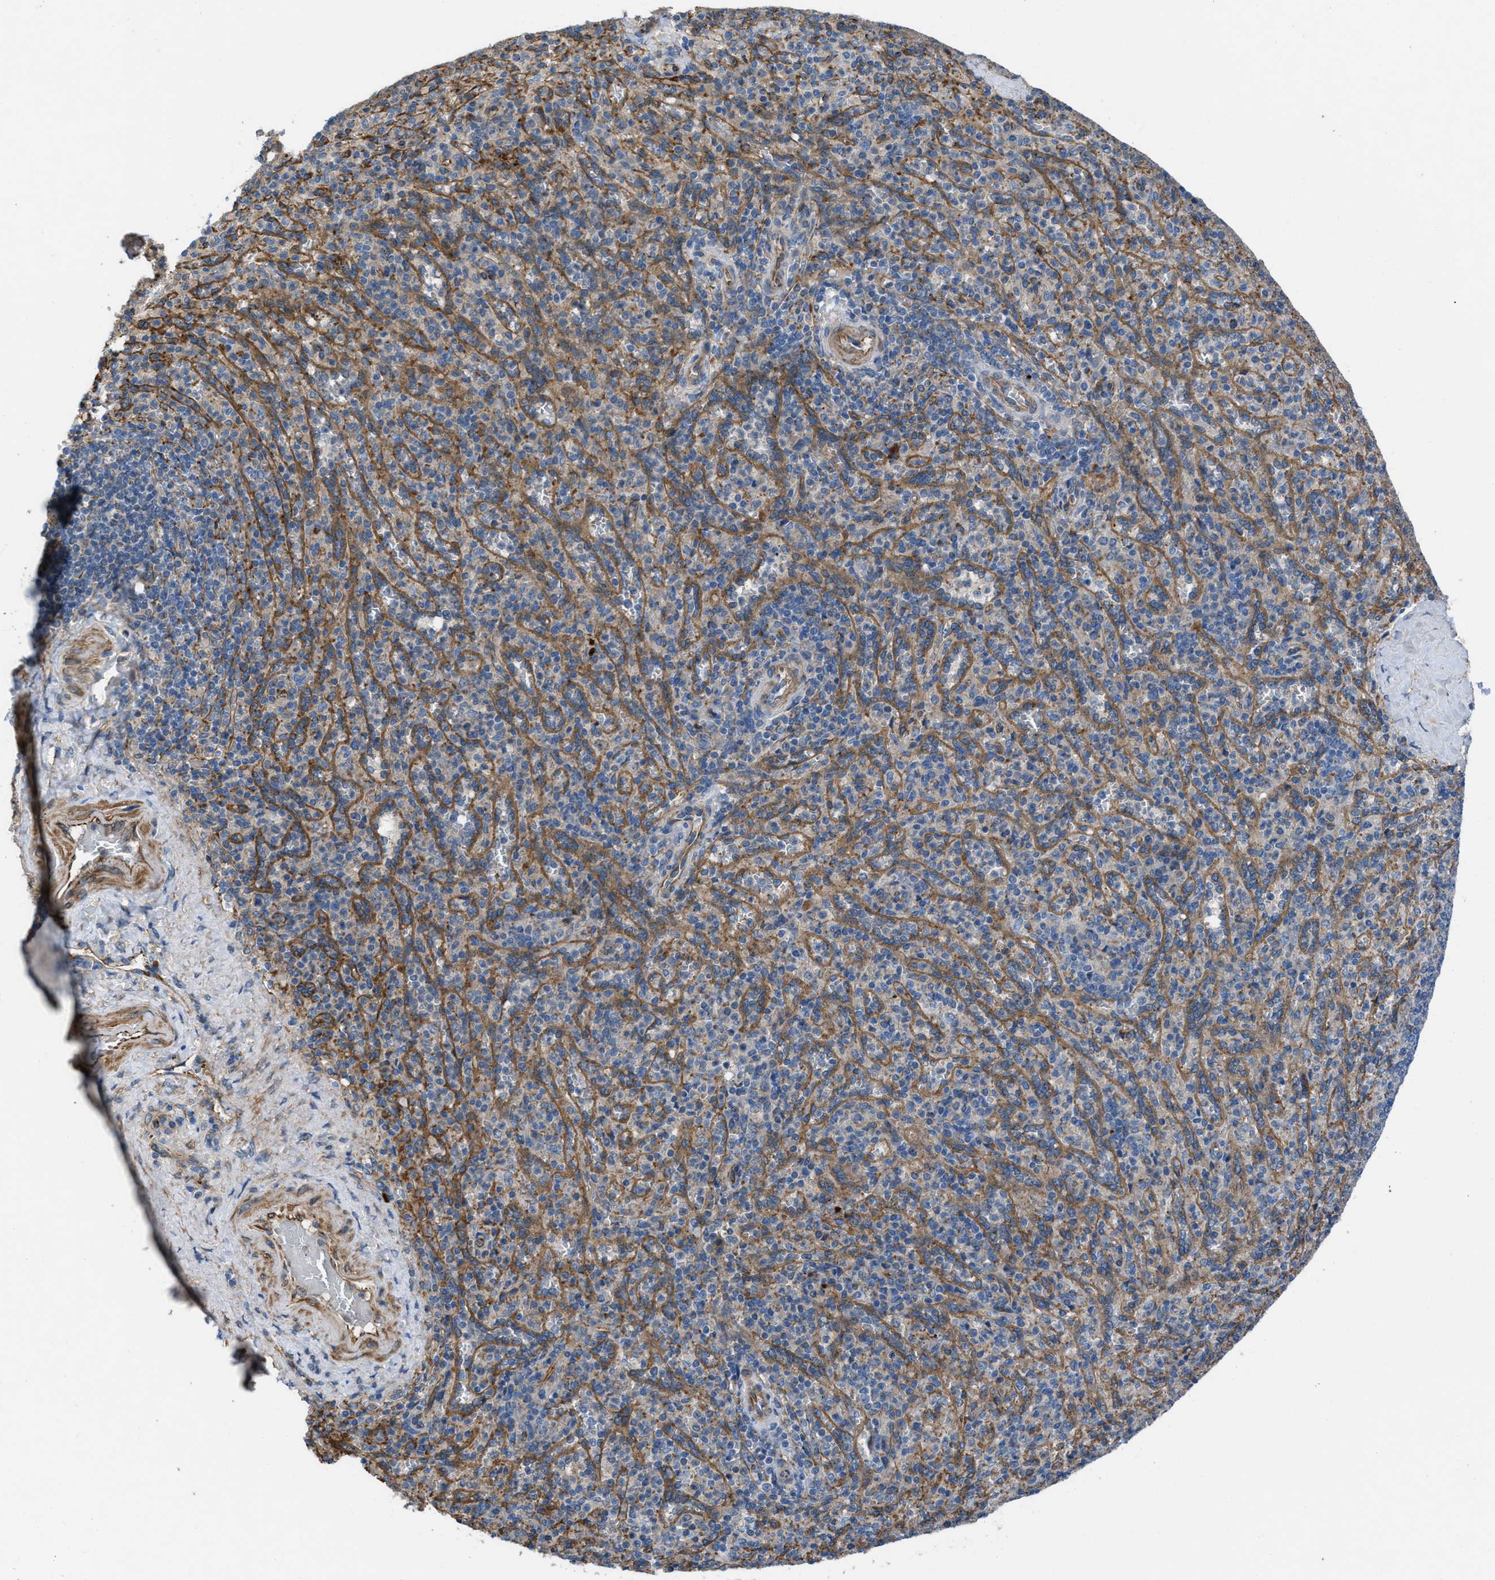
{"staining": {"intensity": "moderate", "quantity": ">75%", "location": "cytoplasmic/membranous"}, "tissue": "spleen", "cell_type": "Cells in red pulp", "image_type": "normal", "snomed": [{"axis": "morphology", "description": "Normal tissue, NOS"}, {"axis": "topography", "description": "Spleen"}], "caption": "The photomicrograph shows immunohistochemical staining of normal spleen. There is moderate cytoplasmic/membranous positivity is present in about >75% of cells in red pulp. (DAB IHC with brightfield microscopy, high magnification).", "gene": "SLC6A9", "patient": {"sex": "male", "age": 36}}